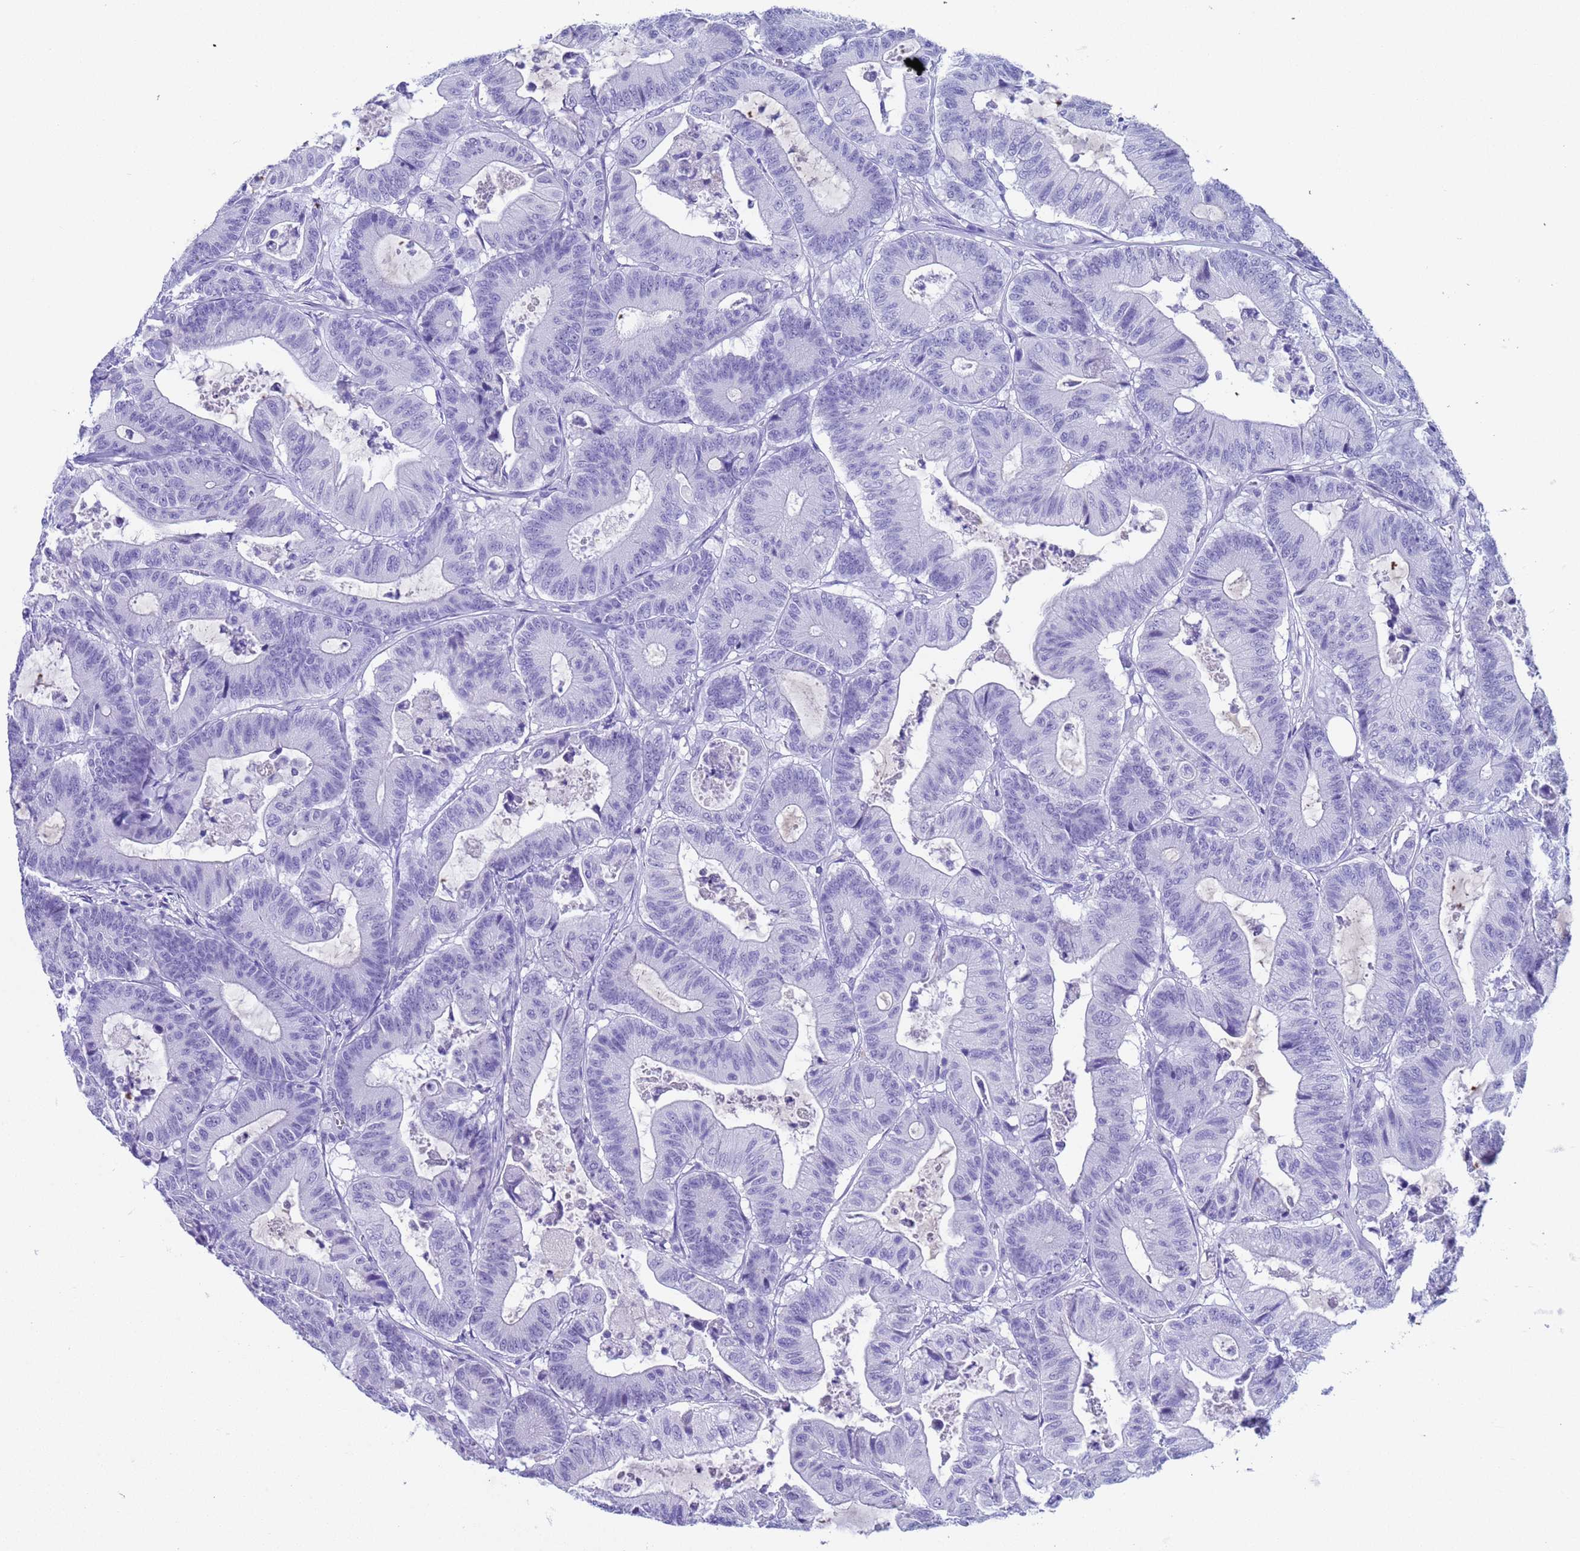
{"staining": {"intensity": "negative", "quantity": "none", "location": "none"}, "tissue": "colorectal cancer", "cell_type": "Tumor cells", "image_type": "cancer", "snomed": [{"axis": "morphology", "description": "Adenocarcinoma, NOS"}, {"axis": "topography", "description": "Colon"}], "caption": "This histopathology image is of colorectal cancer (adenocarcinoma) stained with immunohistochemistry (IHC) to label a protein in brown with the nuclei are counter-stained blue. There is no staining in tumor cells. Brightfield microscopy of IHC stained with DAB (3,3'-diaminobenzidine) (brown) and hematoxylin (blue), captured at high magnification.", "gene": "CKM", "patient": {"sex": "female", "age": 84}}